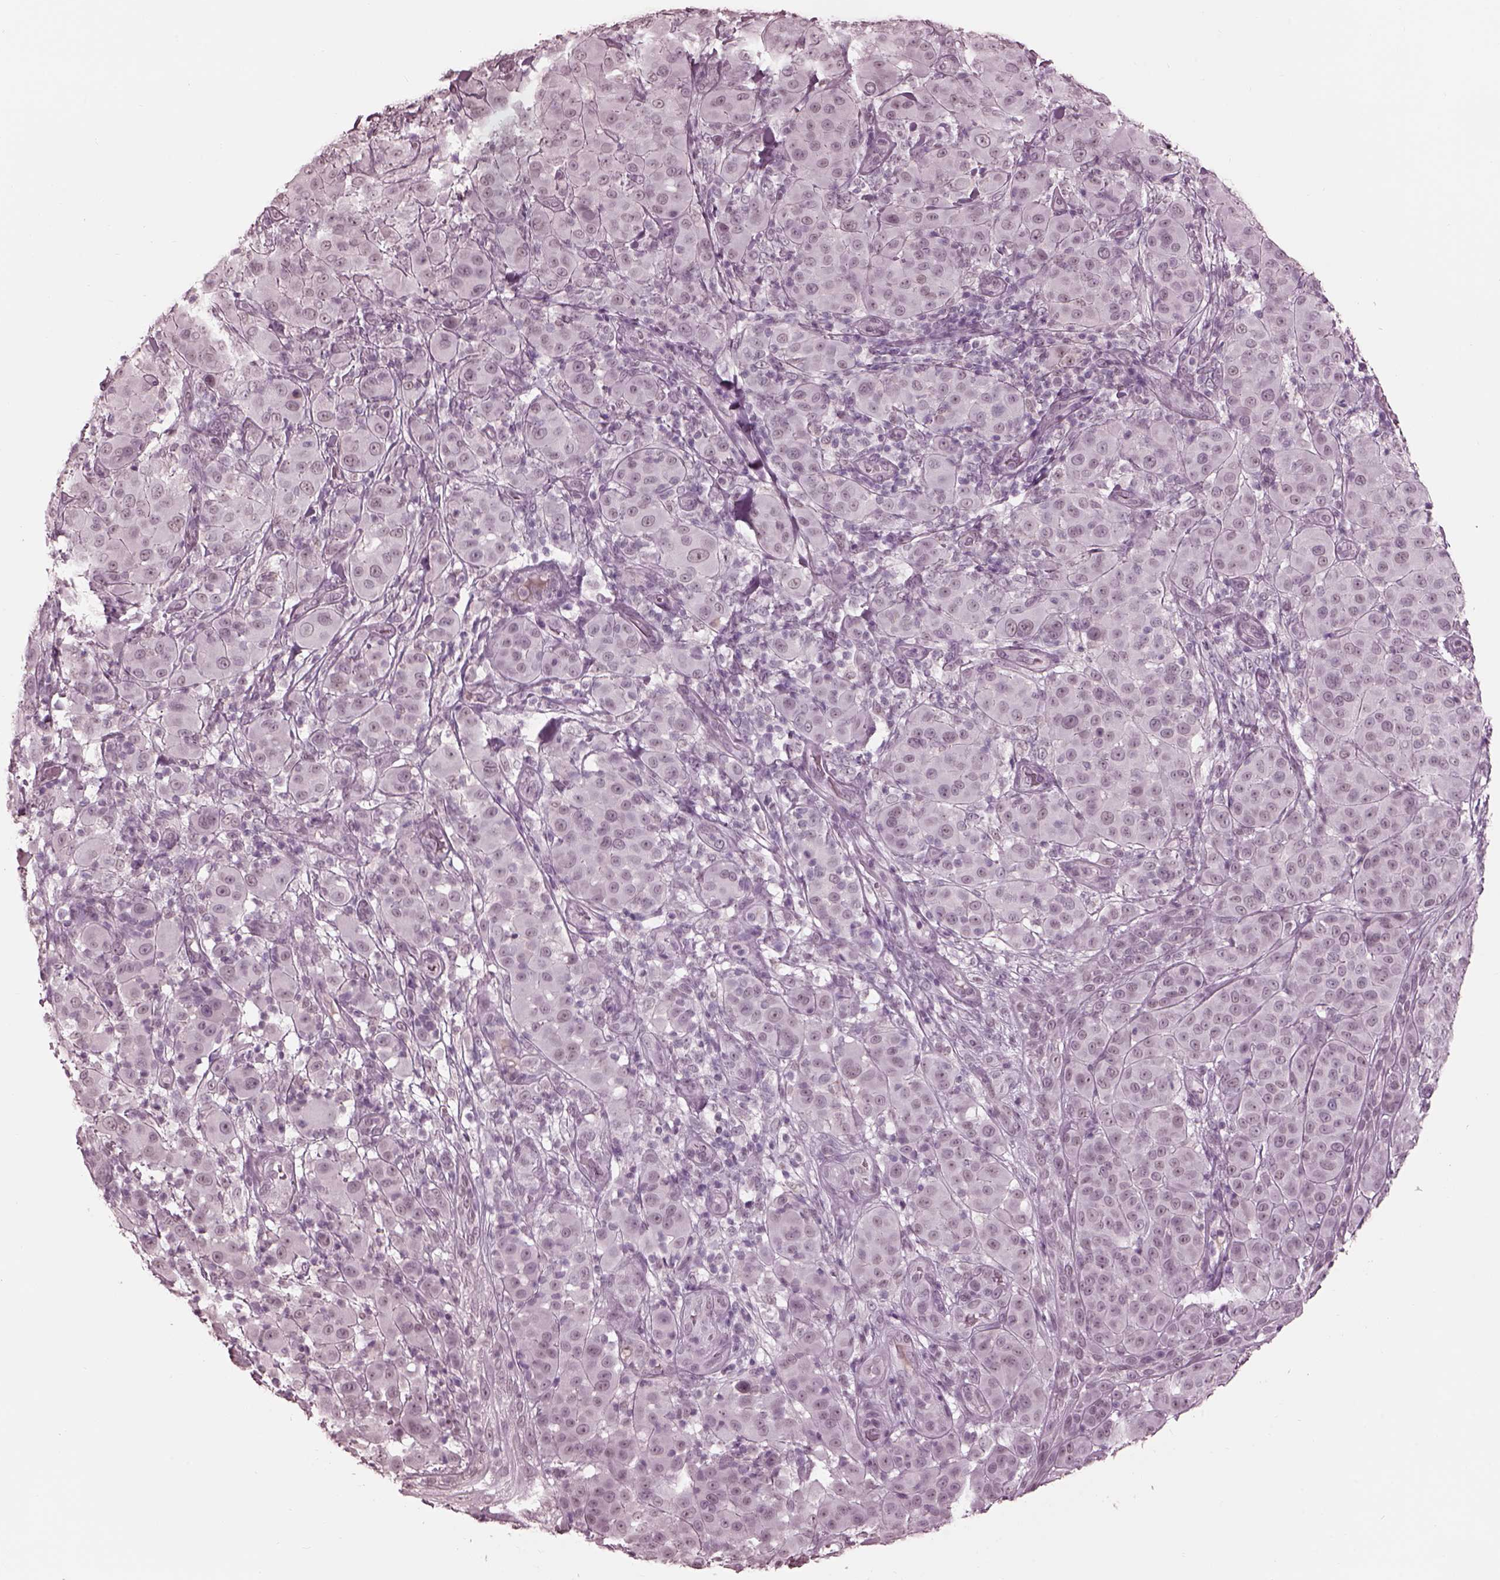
{"staining": {"intensity": "negative", "quantity": "none", "location": "none"}, "tissue": "melanoma", "cell_type": "Tumor cells", "image_type": "cancer", "snomed": [{"axis": "morphology", "description": "Malignant melanoma, NOS"}, {"axis": "topography", "description": "Skin"}], "caption": "High power microscopy histopathology image of an immunohistochemistry image of malignant melanoma, revealing no significant expression in tumor cells. (DAB (3,3'-diaminobenzidine) immunohistochemistry (IHC) visualized using brightfield microscopy, high magnification).", "gene": "GARIN4", "patient": {"sex": "female", "age": 87}}